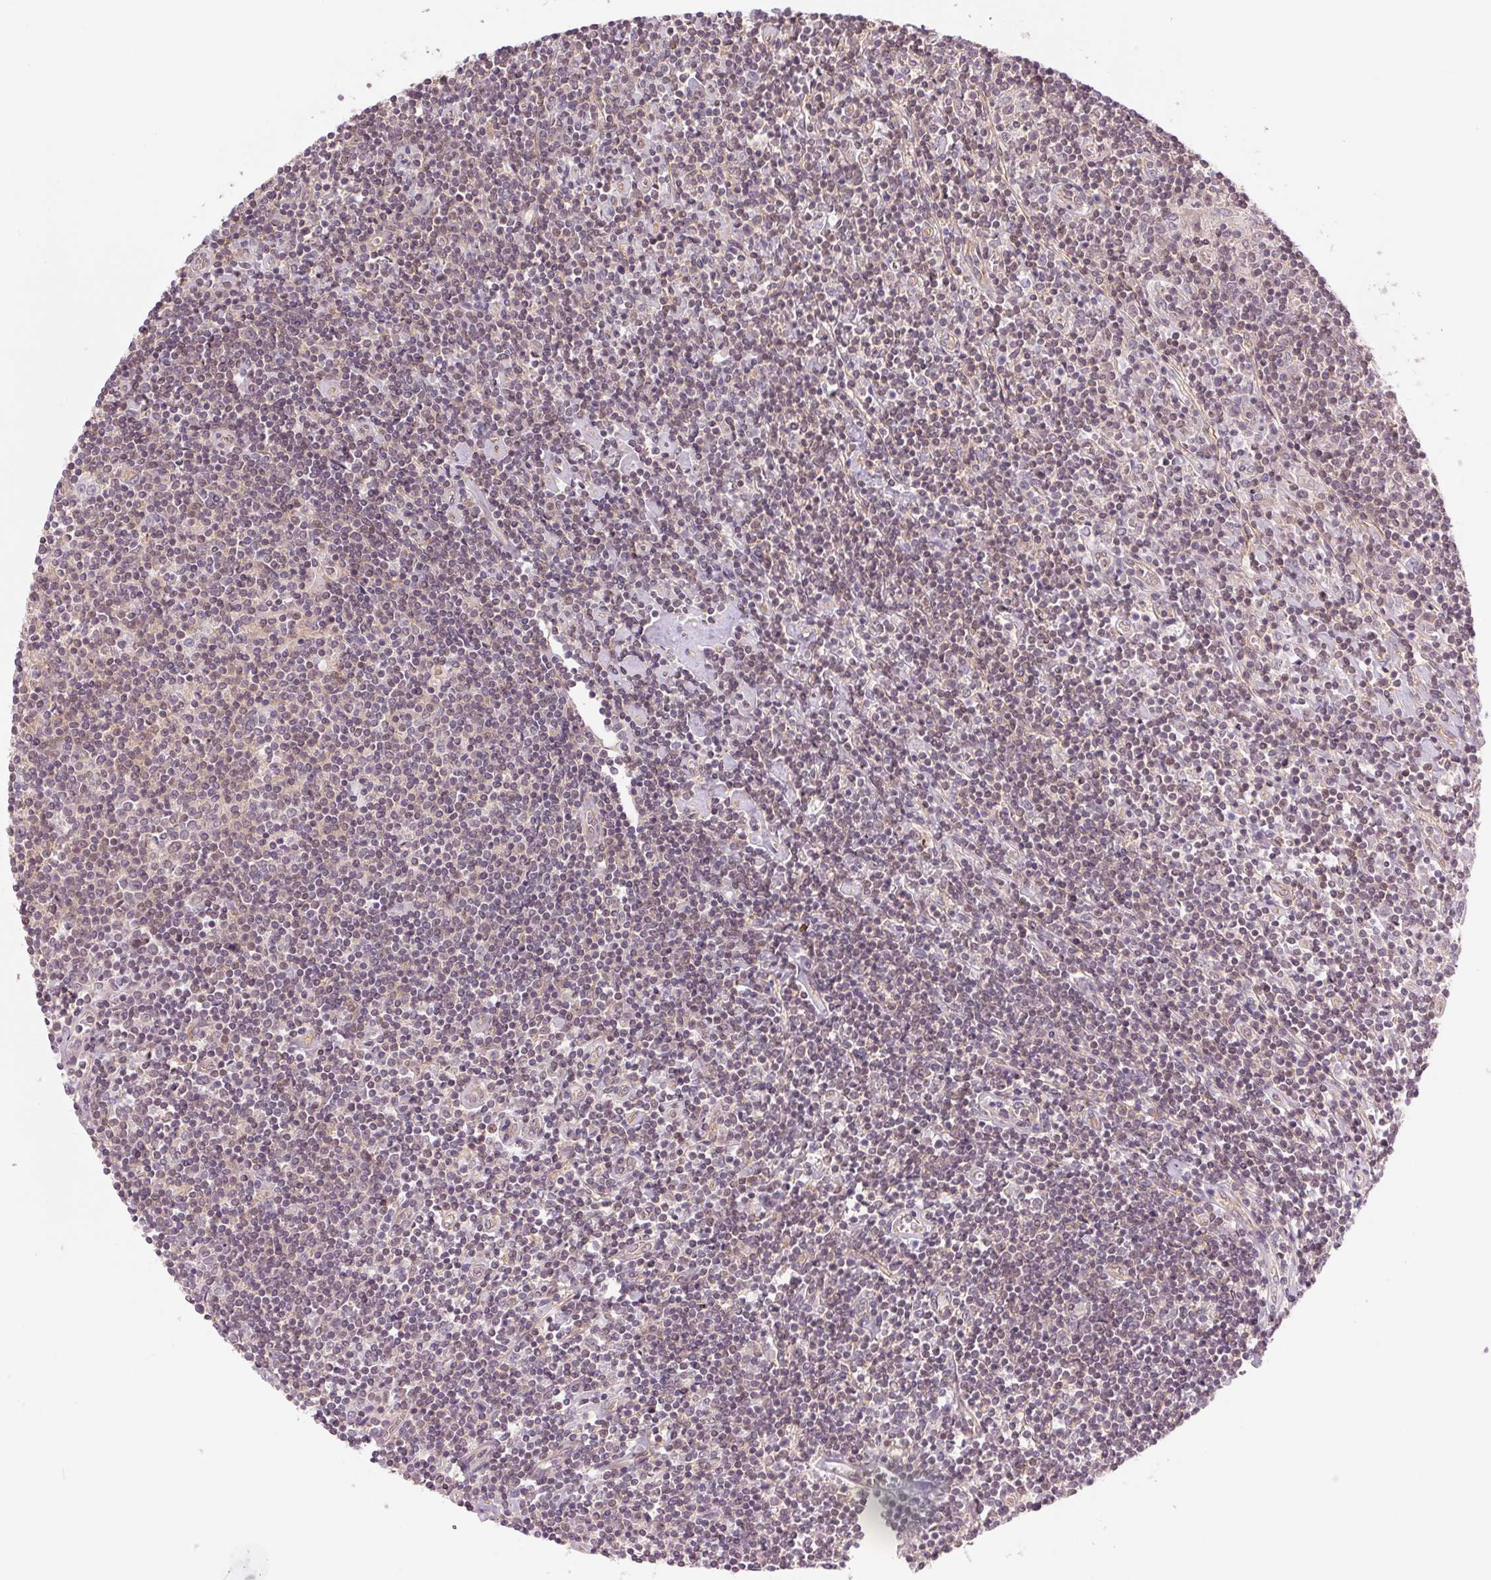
{"staining": {"intensity": "negative", "quantity": "none", "location": "none"}, "tissue": "lymphoma", "cell_type": "Tumor cells", "image_type": "cancer", "snomed": [{"axis": "morphology", "description": "Hodgkin's disease, NOS"}, {"axis": "topography", "description": "Lymph node"}], "caption": "Hodgkin's disease stained for a protein using immunohistochemistry reveals no positivity tumor cells.", "gene": "SH3RF2", "patient": {"sex": "male", "age": 40}}